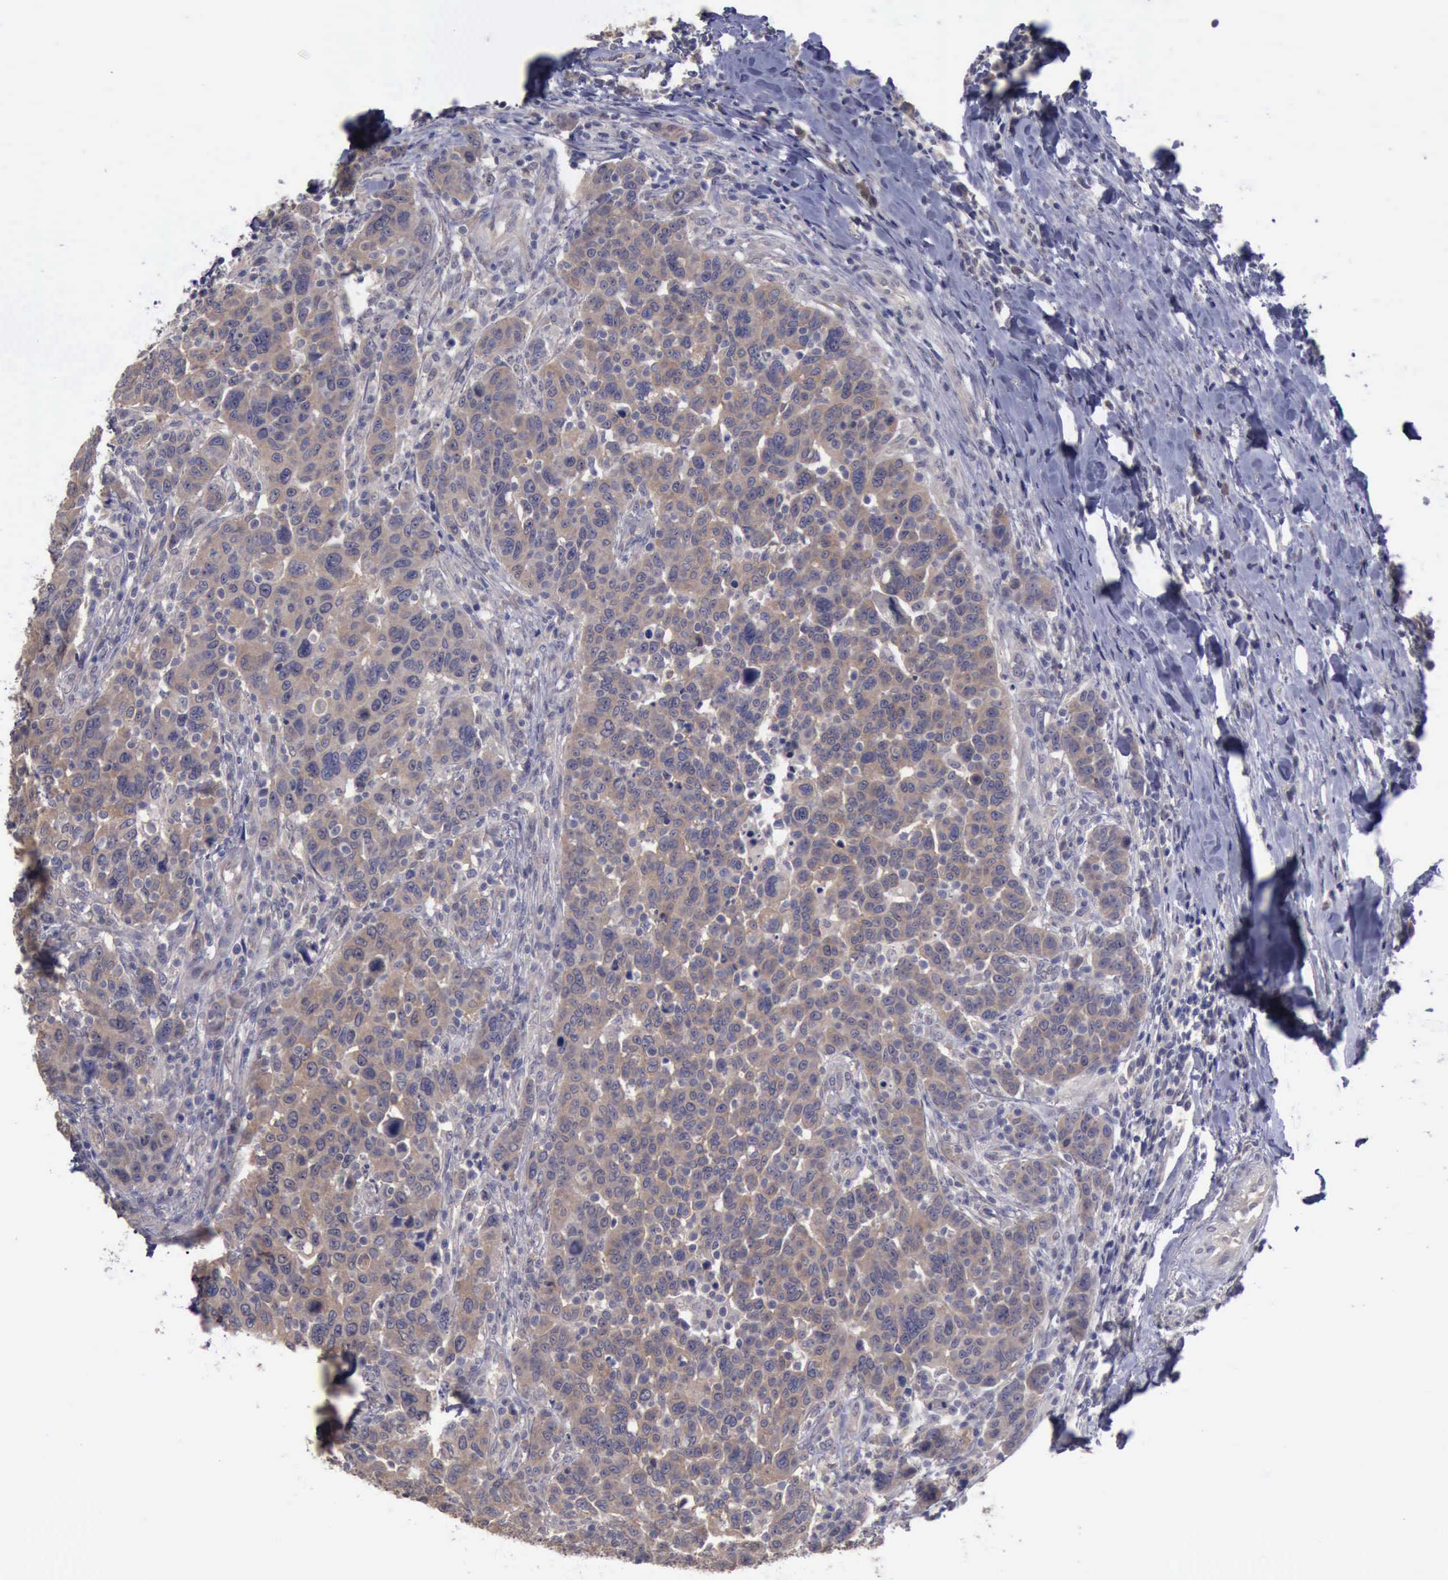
{"staining": {"intensity": "weak", "quantity": ">75%", "location": "cytoplasmic/membranous"}, "tissue": "breast cancer", "cell_type": "Tumor cells", "image_type": "cancer", "snomed": [{"axis": "morphology", "description": "Duct carcinoma"}, {"axis": "topography", "description": "Breast"}], "caption": "Brown immunohistochemical staining in human breast cancer demonstrates weak cytoplasmic/membranous positivity in approximately >75% of tumor cells.", "gene": "PHKA1", "patient": {"sex": "female", "age": 37}}